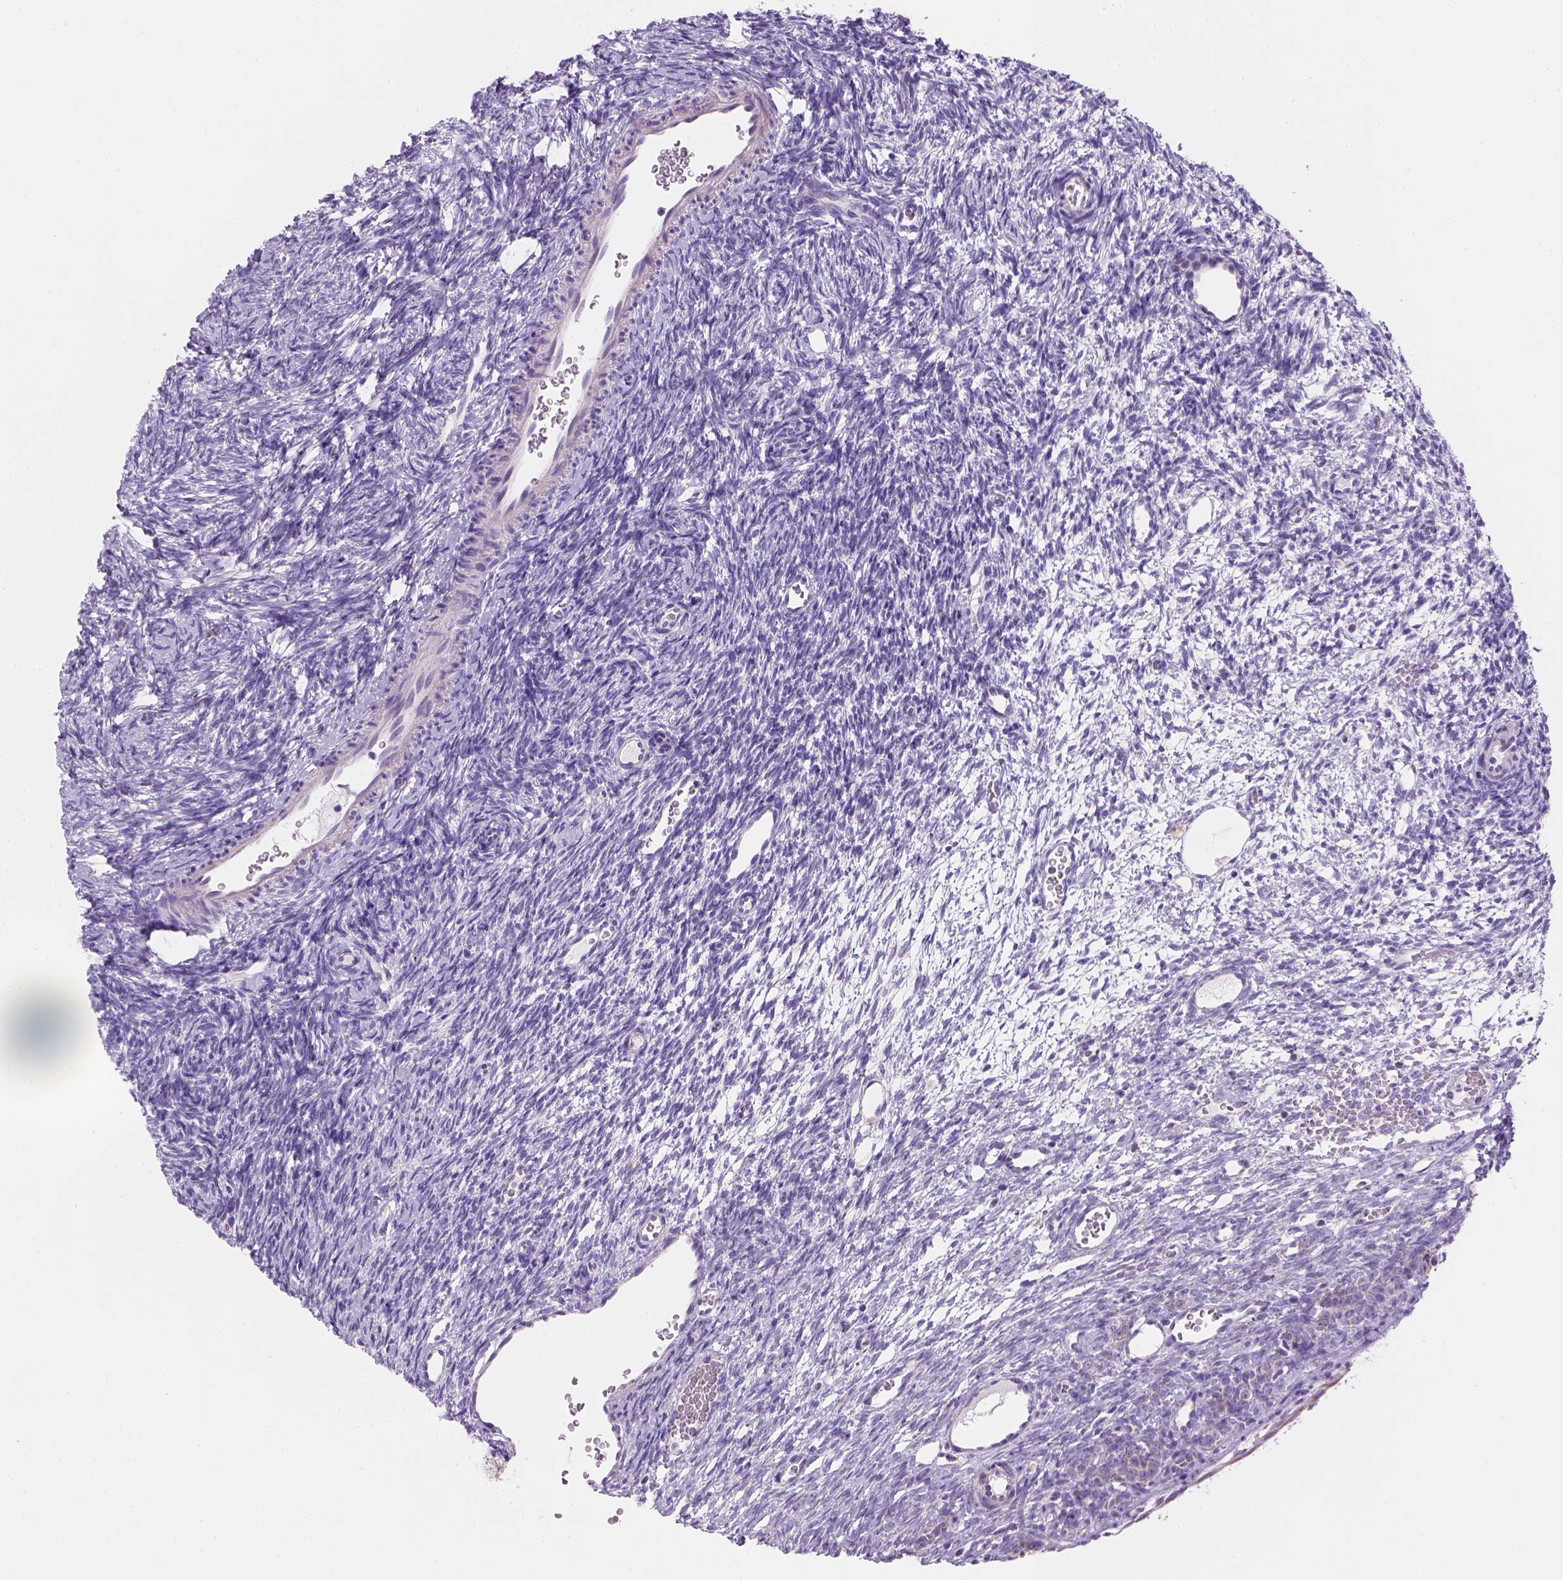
{"staining": {"intensity": "moderate", "quantity": ">75%", "location": "cytoplasmic/membranous"}, "tissue": "ovary", "cell_type": "Follicle cells", "image_type": "normal", "snomed": [{"axis": "morphology", "description": "Normal tissue, NOS"}, {"axis": "topography", "description": "Ovary"}], "caption": "IHC of unremarkable human ovary displays medium levels of moderate cytoplasmic/membranous staining in approximately >75% of follicle cells. Nuclei are stained in blue.", "gene": "CES2", "patient": {"sex": "female", "age": 34}}